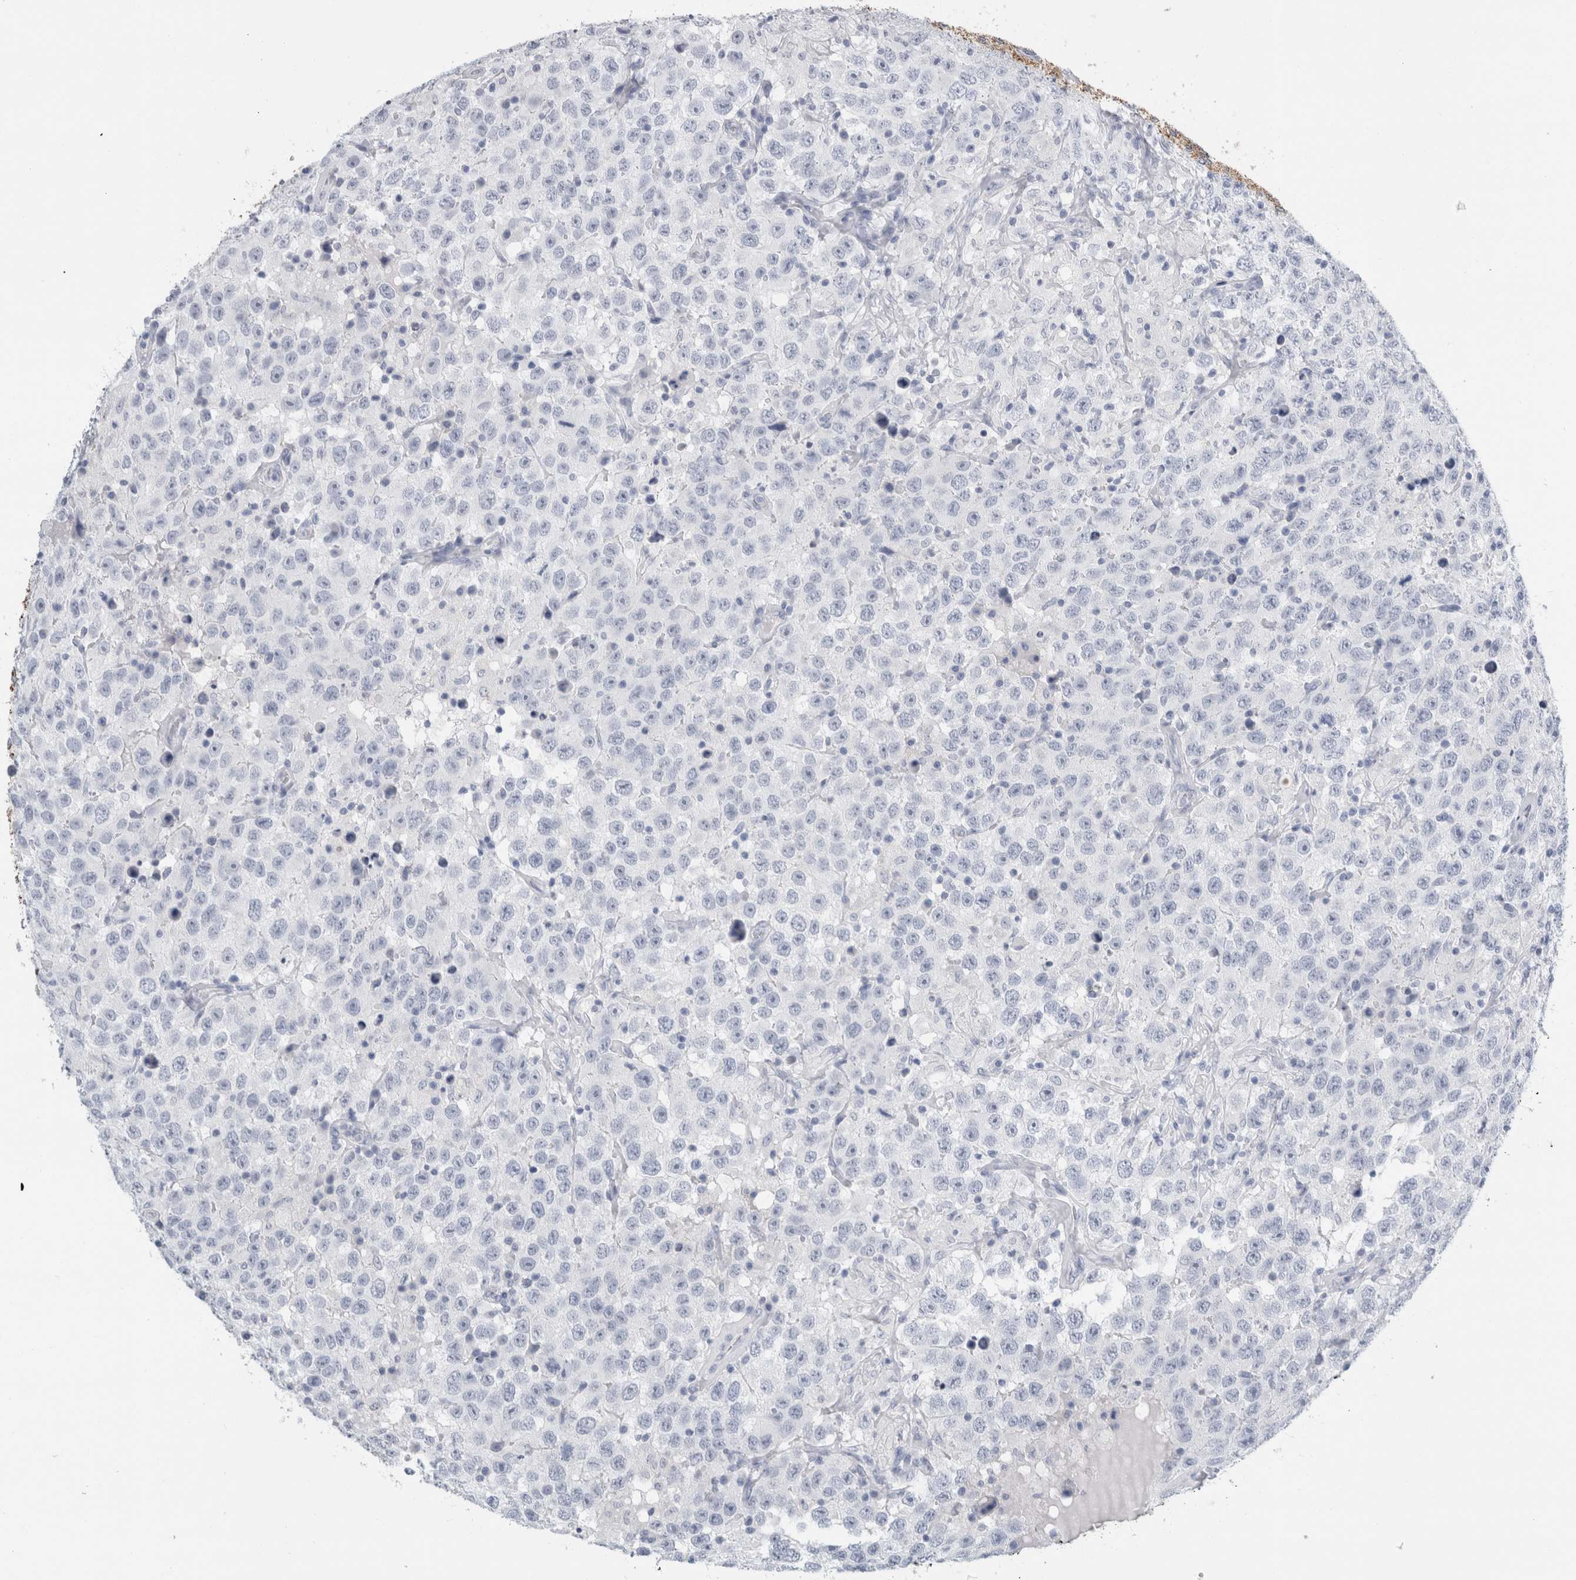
{"staining": {"intensity": "negative", "quantity": "none", "location": "none"}, "tissue": "testis cancer", "cell_type": "Tumor cells", "image_type": "cancer", "snomed": [{"axis": "morphology", "description": "Seminoma, NOS"}, {"axis": "topography", "description": "Testis"}], "caption": "Immunohistochemical staining of seminoma (testis) demonstrates no significant expression in tumor cells.", "gene": "RPH3AL", "patient": {"sex": "male", "age": 41}}